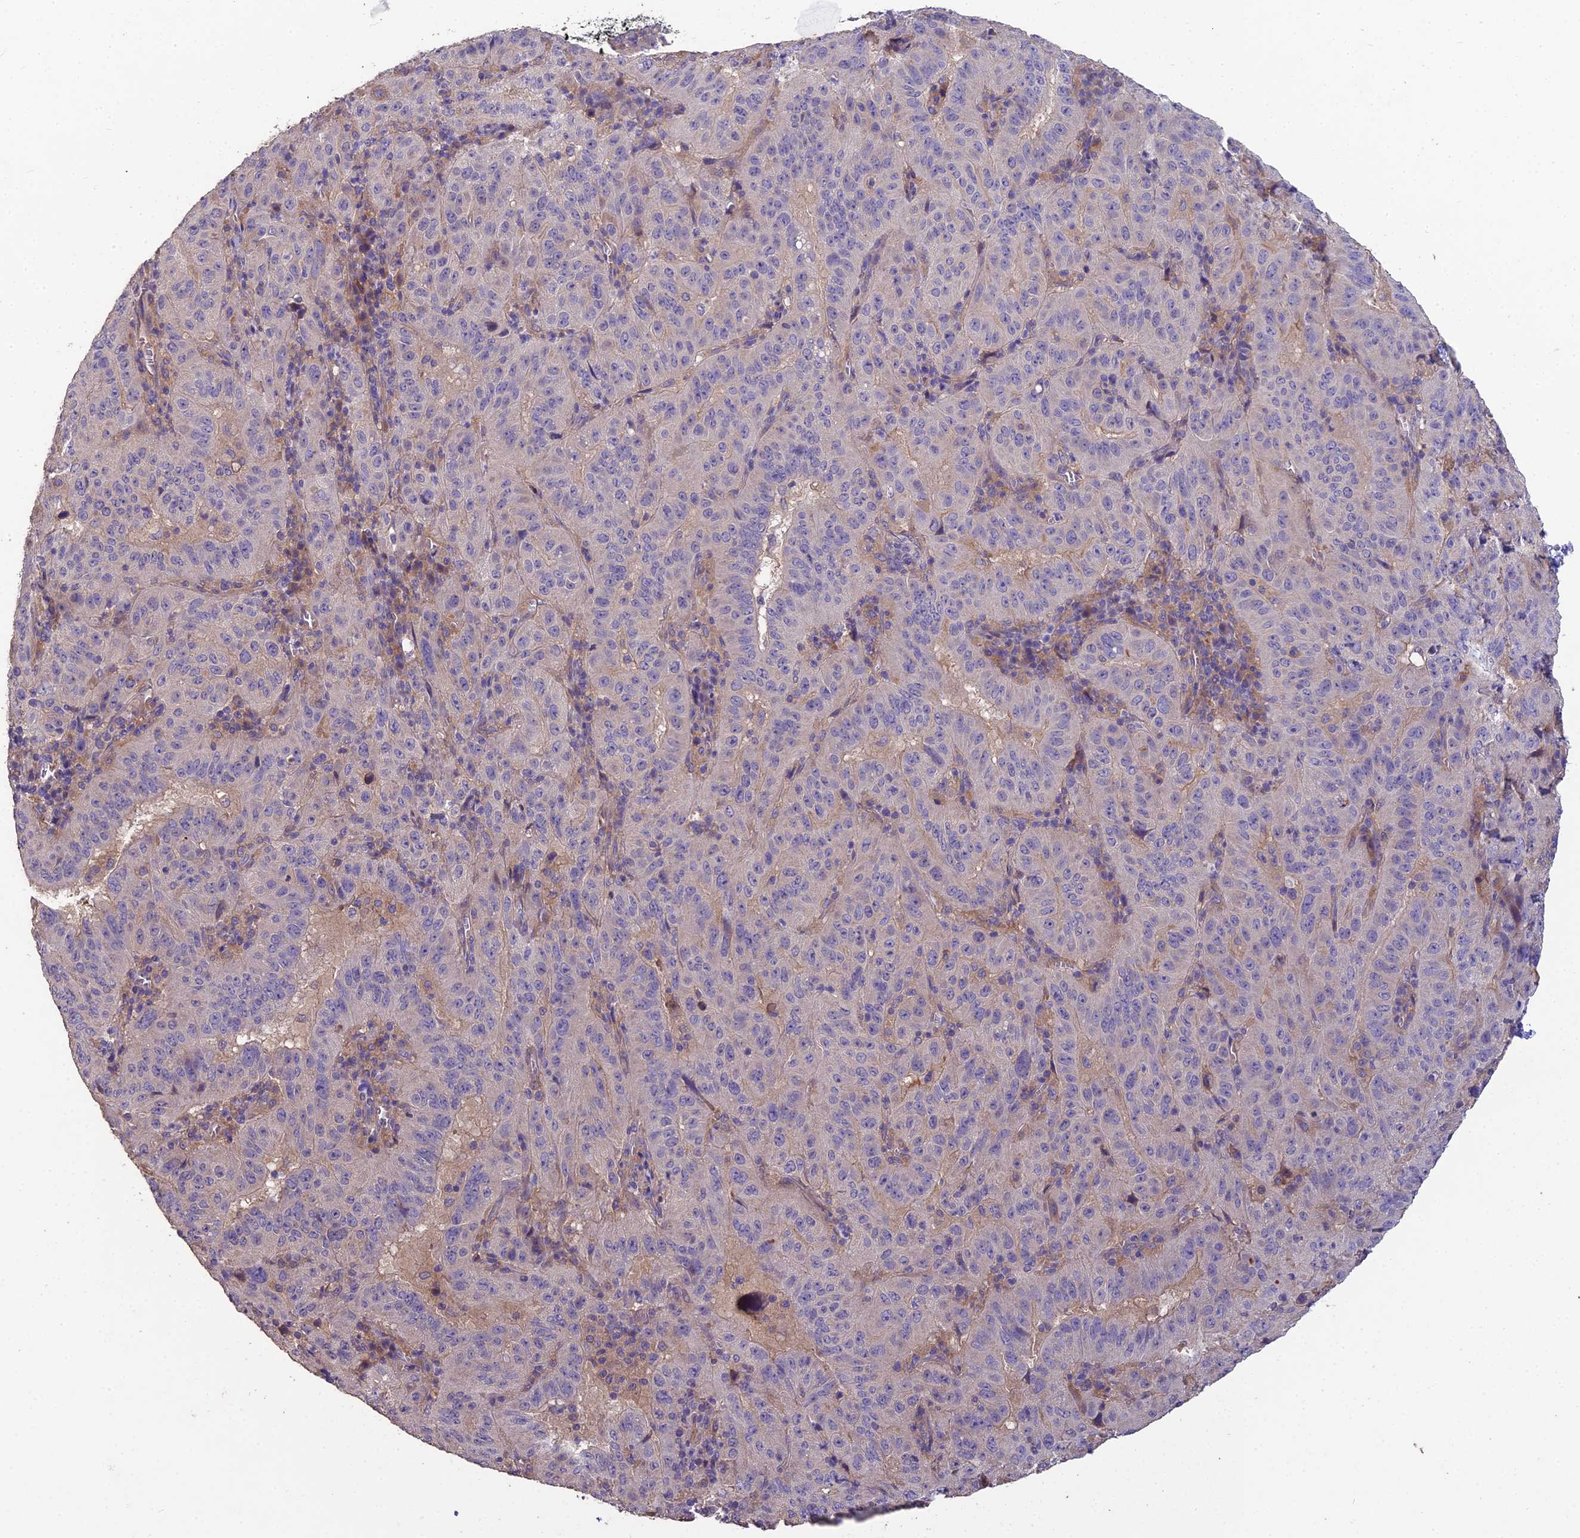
{"staining": {"intensity": "negative", "quantity": "none", "location": "none"}, "tissue": "pancreatic cancer", "cell_type": "Tumor cells", "image_type": "cancer", "snomed": [{"axis": "morphology", "description": "Adenocarcinoma, NOS"}, {"axis": "topography", "description": "Pancreas"}], "caption": "Human pancreatic cancer stained for a protein using immunohistochemistry (IHC) demonstrates no expression in tumor cells.", "gene": "CEACAM16", "patient": {"sex": "male", "age": 63}}